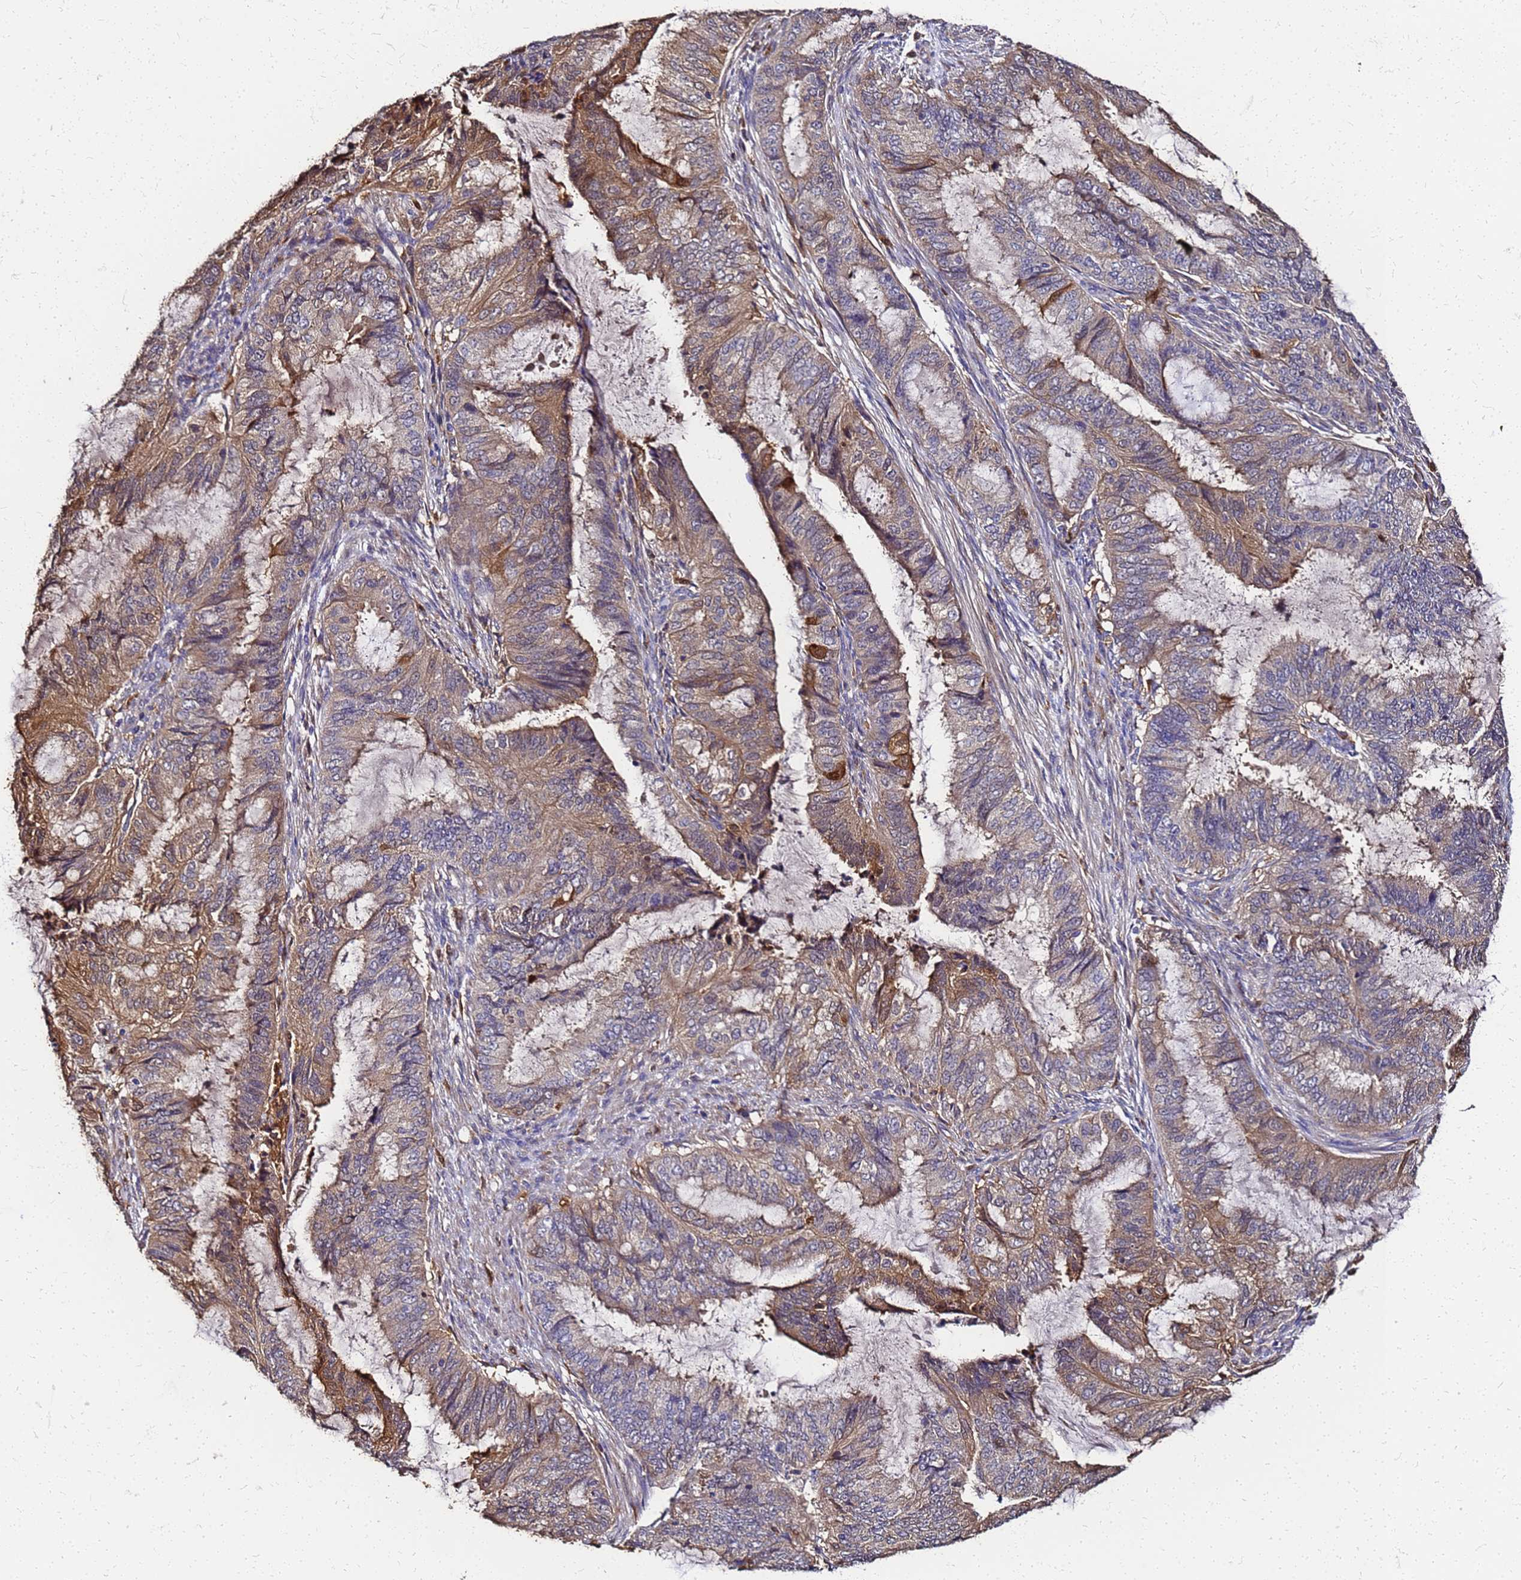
{"staining": {"intensity": "moderate", "quantity": "<25%", "location": "cytoplasmic/membranous,nuclear"}, "tissue": "endometrial cancer", "cell_type": "Tumor cells", "image_type": "cancer", "snomed": [{"axis": "morphology", "description": "Adenocarcinoma, NOS"}, {"axis": "topography", "description": "Endometrium"}], "caption": "Human endometrial cancer stained with a protein marker reveals moderate staining in tumor cells.", "gene": "S100A11", "patient": {"sex": "female", "age": 51}}